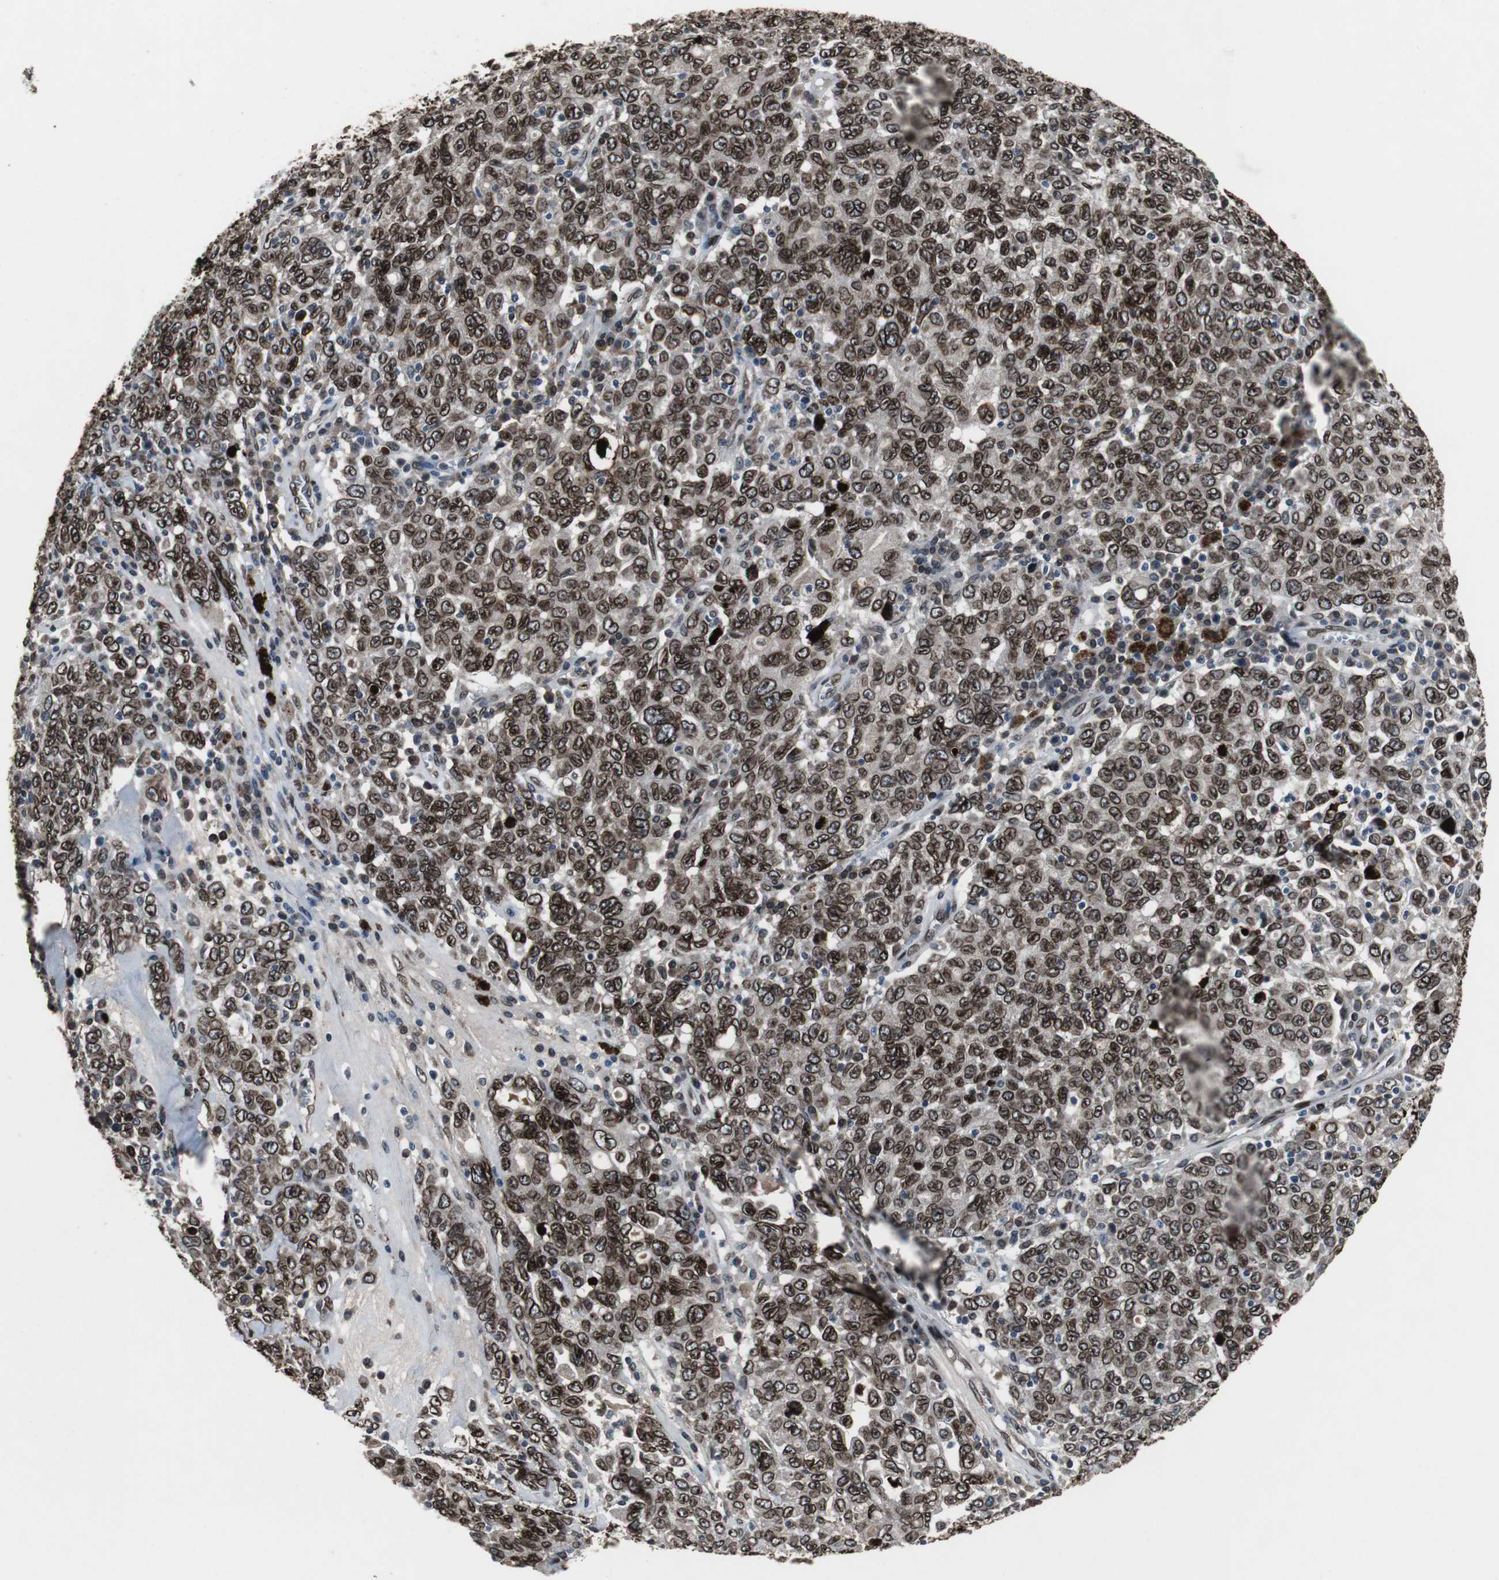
{"staining": {"intensity": "strong", "quantity": ">75%", "location": "cytoplasmic/membranous,nuclear"}, "tissue": "ovarian cancer", "cell_type": "Tumor cells", "image_type": "cancer", "snomed": [{"axis": "morphology", "description": "Carcinoma, endometroid"}, {"axis": "topography", "description": "Ovary"}], "caption": "Ovarian endometroid carcinoma stained with IHC reveals strong cytoplasmic/membranous and nuclear staining in approximately >75% of tumor cells. (Stains: DAB (3,3'-diaminobenzidine) in brown, nuclei in blue, Microscopy: brightfield microscopy at high magnification).", "gene": "LMNA", "patient": {"sex": "female", "age": 62}}